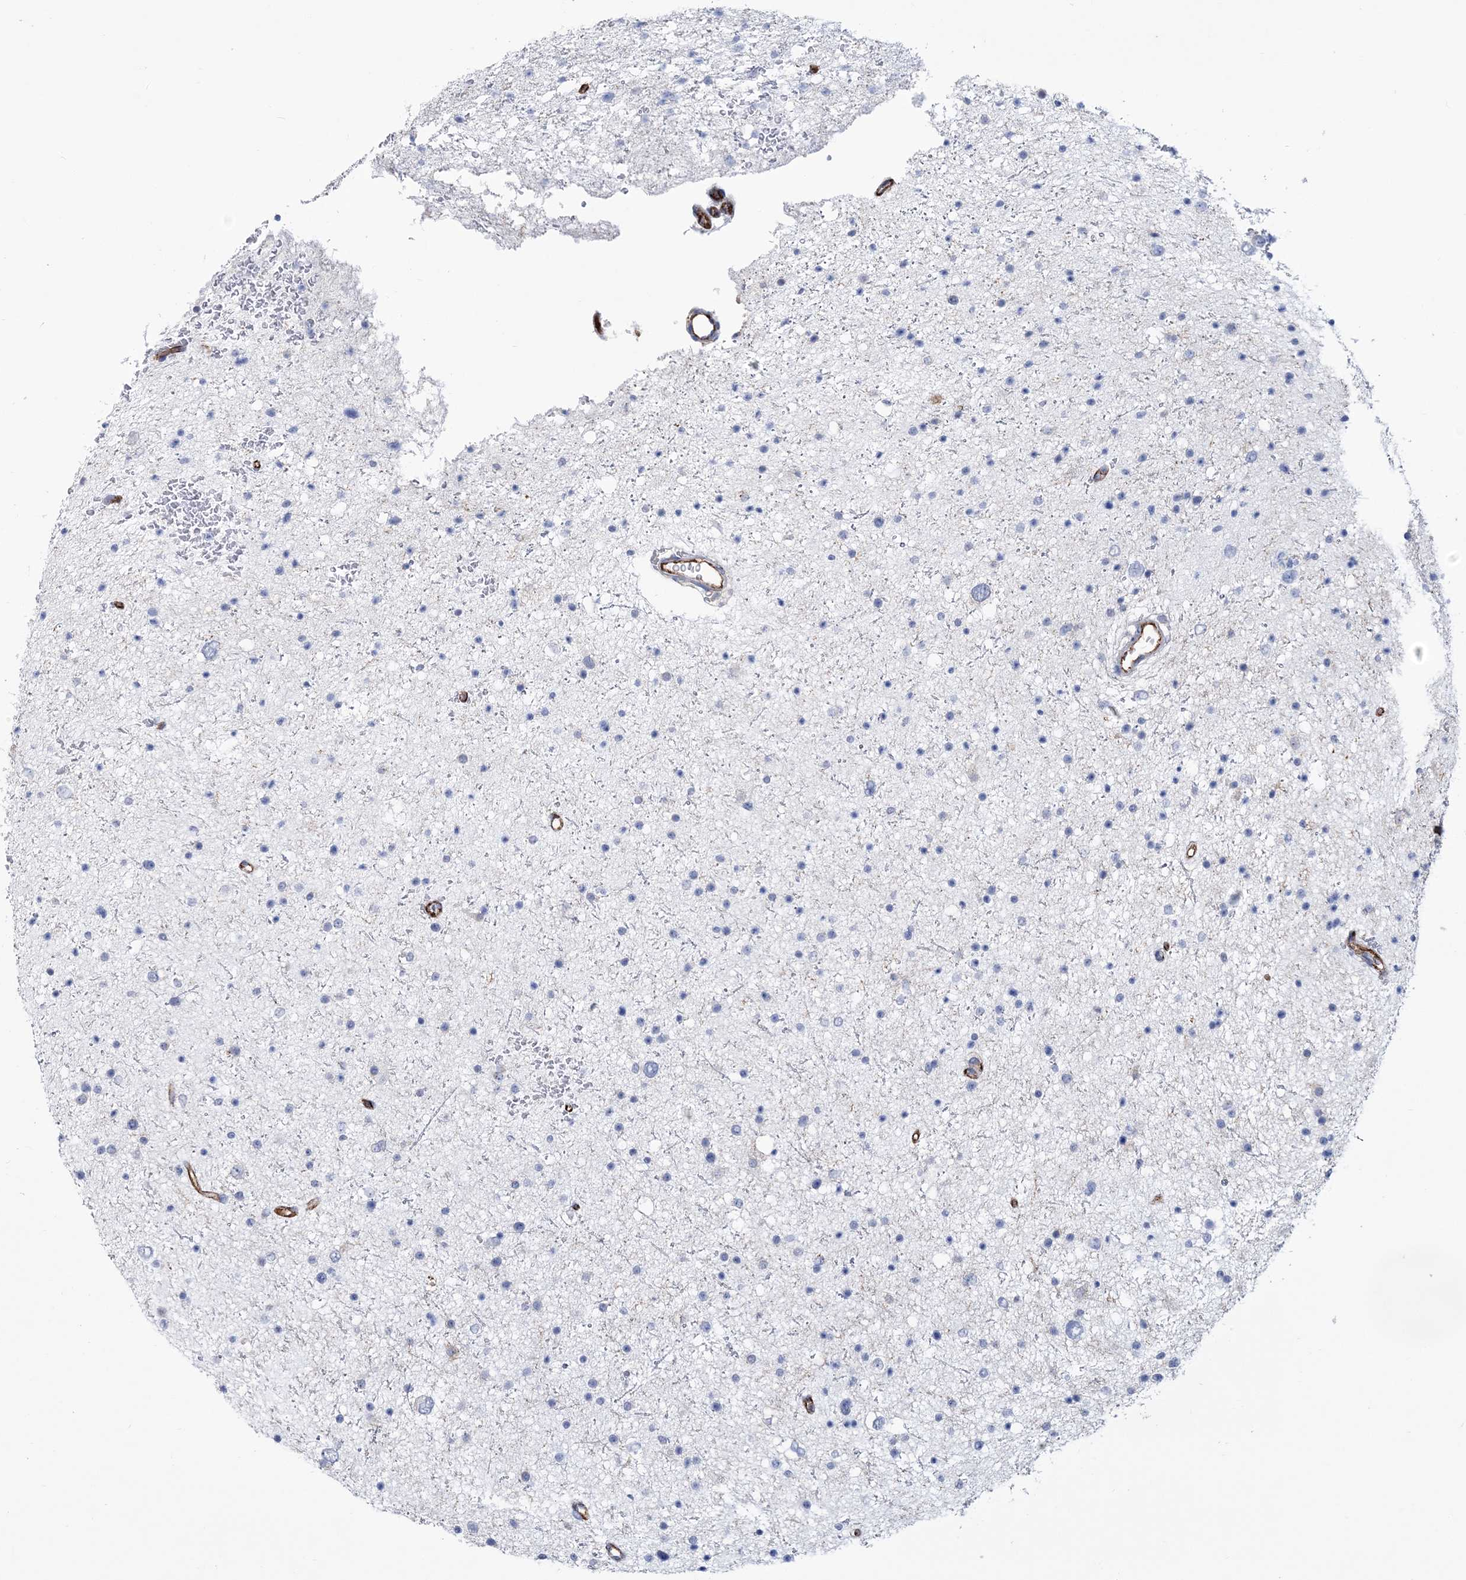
{"staining": {"intensity": "negative", "quantity": "none", "location": "none"}, "tissue": "glioma", "cell_type": "Tumor cells", "image_type": "cancer", "snomed": [{"axis": "morphology", "description": "Glioma, malignant, Low grade"}, {"axis": "topography", "description": "Brain"}], "caption": "Tumor cells are negative for brown protein staining in malignant glioma (low-grade). (DAB immunohistochemistry with hematoxylin counter stain).", "gene": "RAB11FIP5", "patient": {"sex": "female", "age": 37}}